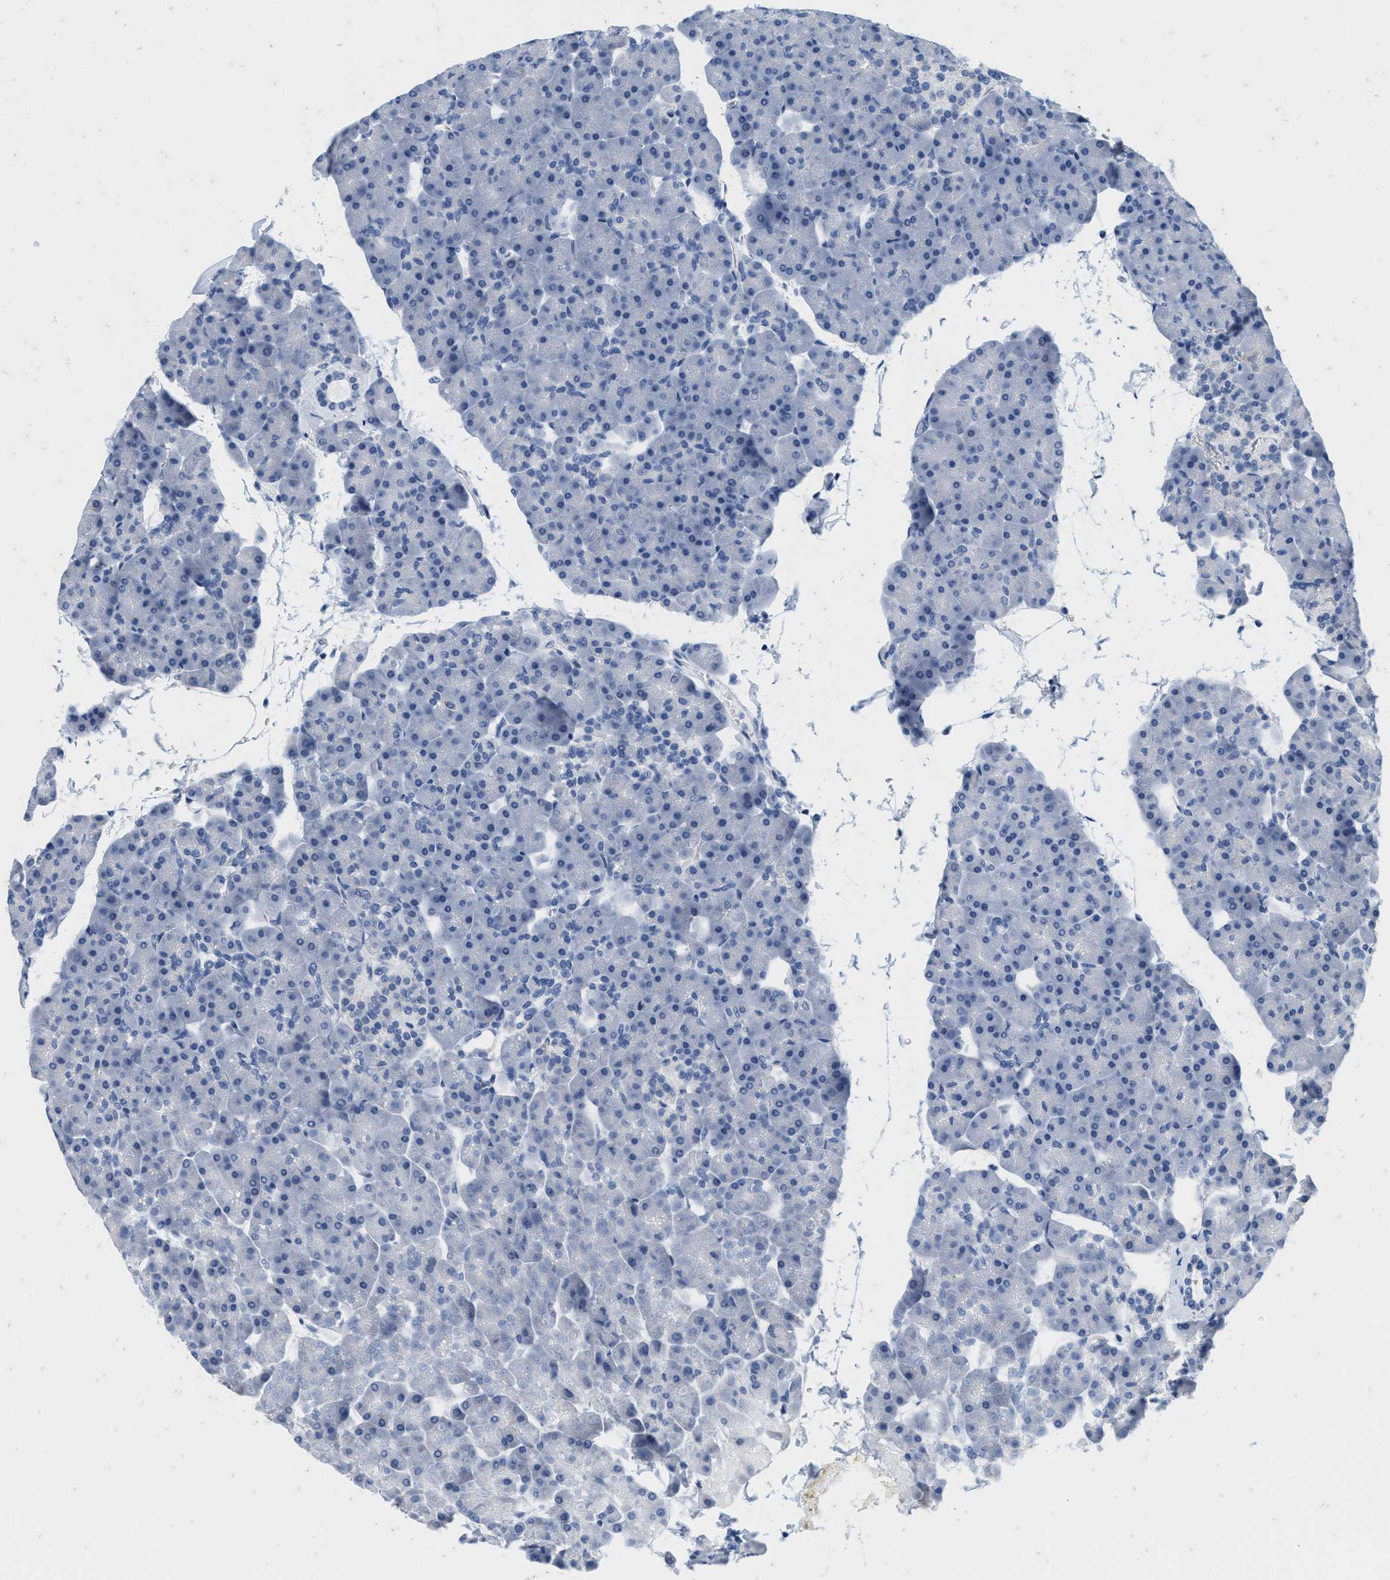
{"staining": {"intensity": "negative", "quantity": "none", "location": "none"}, "tissue": "pancreas", "cell_type": "Exocrine glandular cells", "image_type": "normal", "snomed": [{"axis": "morphology", "description": "Normal tissue, NOS"}, {"axis": "topography", "description": "Pancreas"}], "caption": "A photomicrograph of human pancreas is negative for staining in exocrine glandular cells. (Immunohistochemistry (ihc), brightfield microscopy, high magnification).", "gene": "ABCB11", "patient": {"sex": "male", "age": 35}}